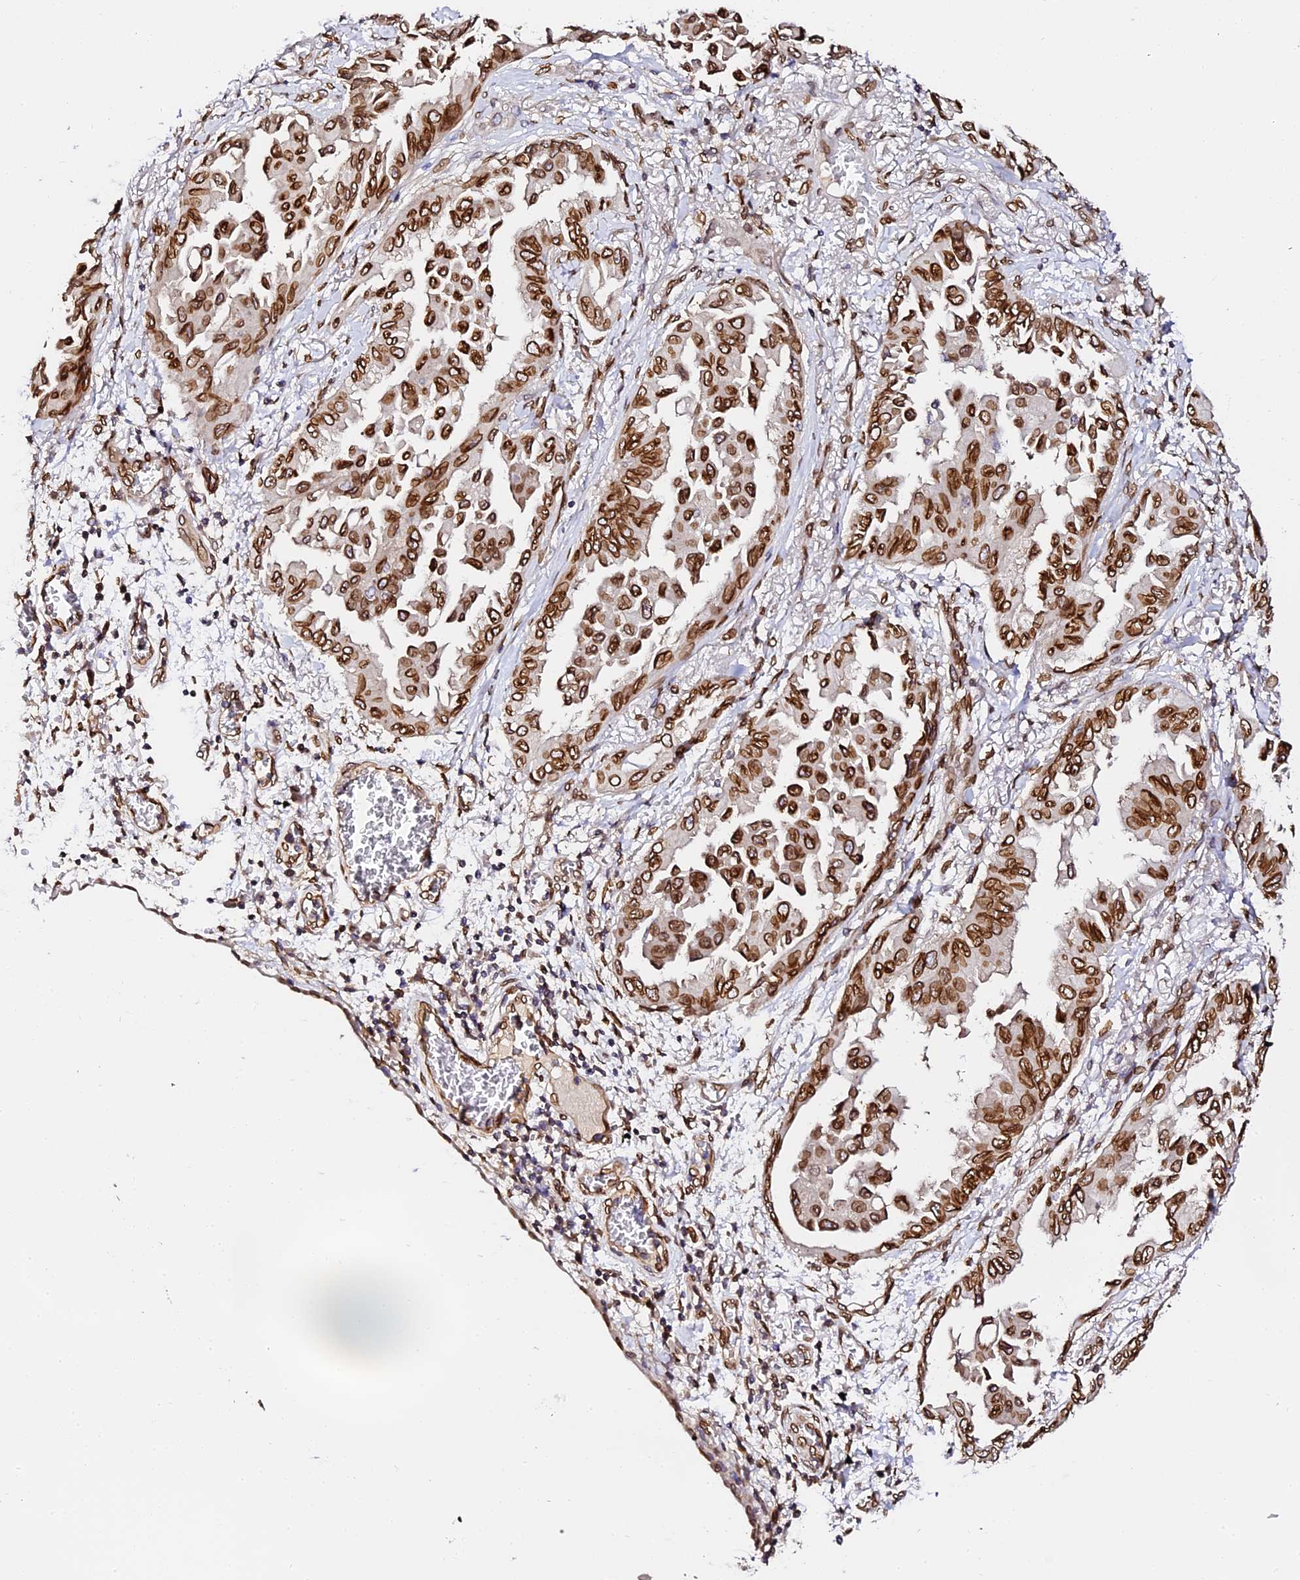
{"staining": {"intensity": "strong", "quantity": ">75%", "location": "cytoplasmic/membranous,nuclear"}, "tissue": "lung cancer", "cell_type": "Tumor cells", "image_type": "cancer", "snomed": [{"axis": "morphology", "description": "Adenocarcinoma, NOS"}, {"axis": "topography", "description": "Lung"}], "caption": "This photomicrograph exhibits lung cancer (adenocarcinoma) stained with immunohistochemistry (IHC) to label a protein in brown. The cytoplasmic/membranous and nuclear of tumor cells show strong positivity for the protein. Nuclei are counter-stained blue.", "gene": "ANAPC5", "patient": {"sex": "female", "age": 67}}